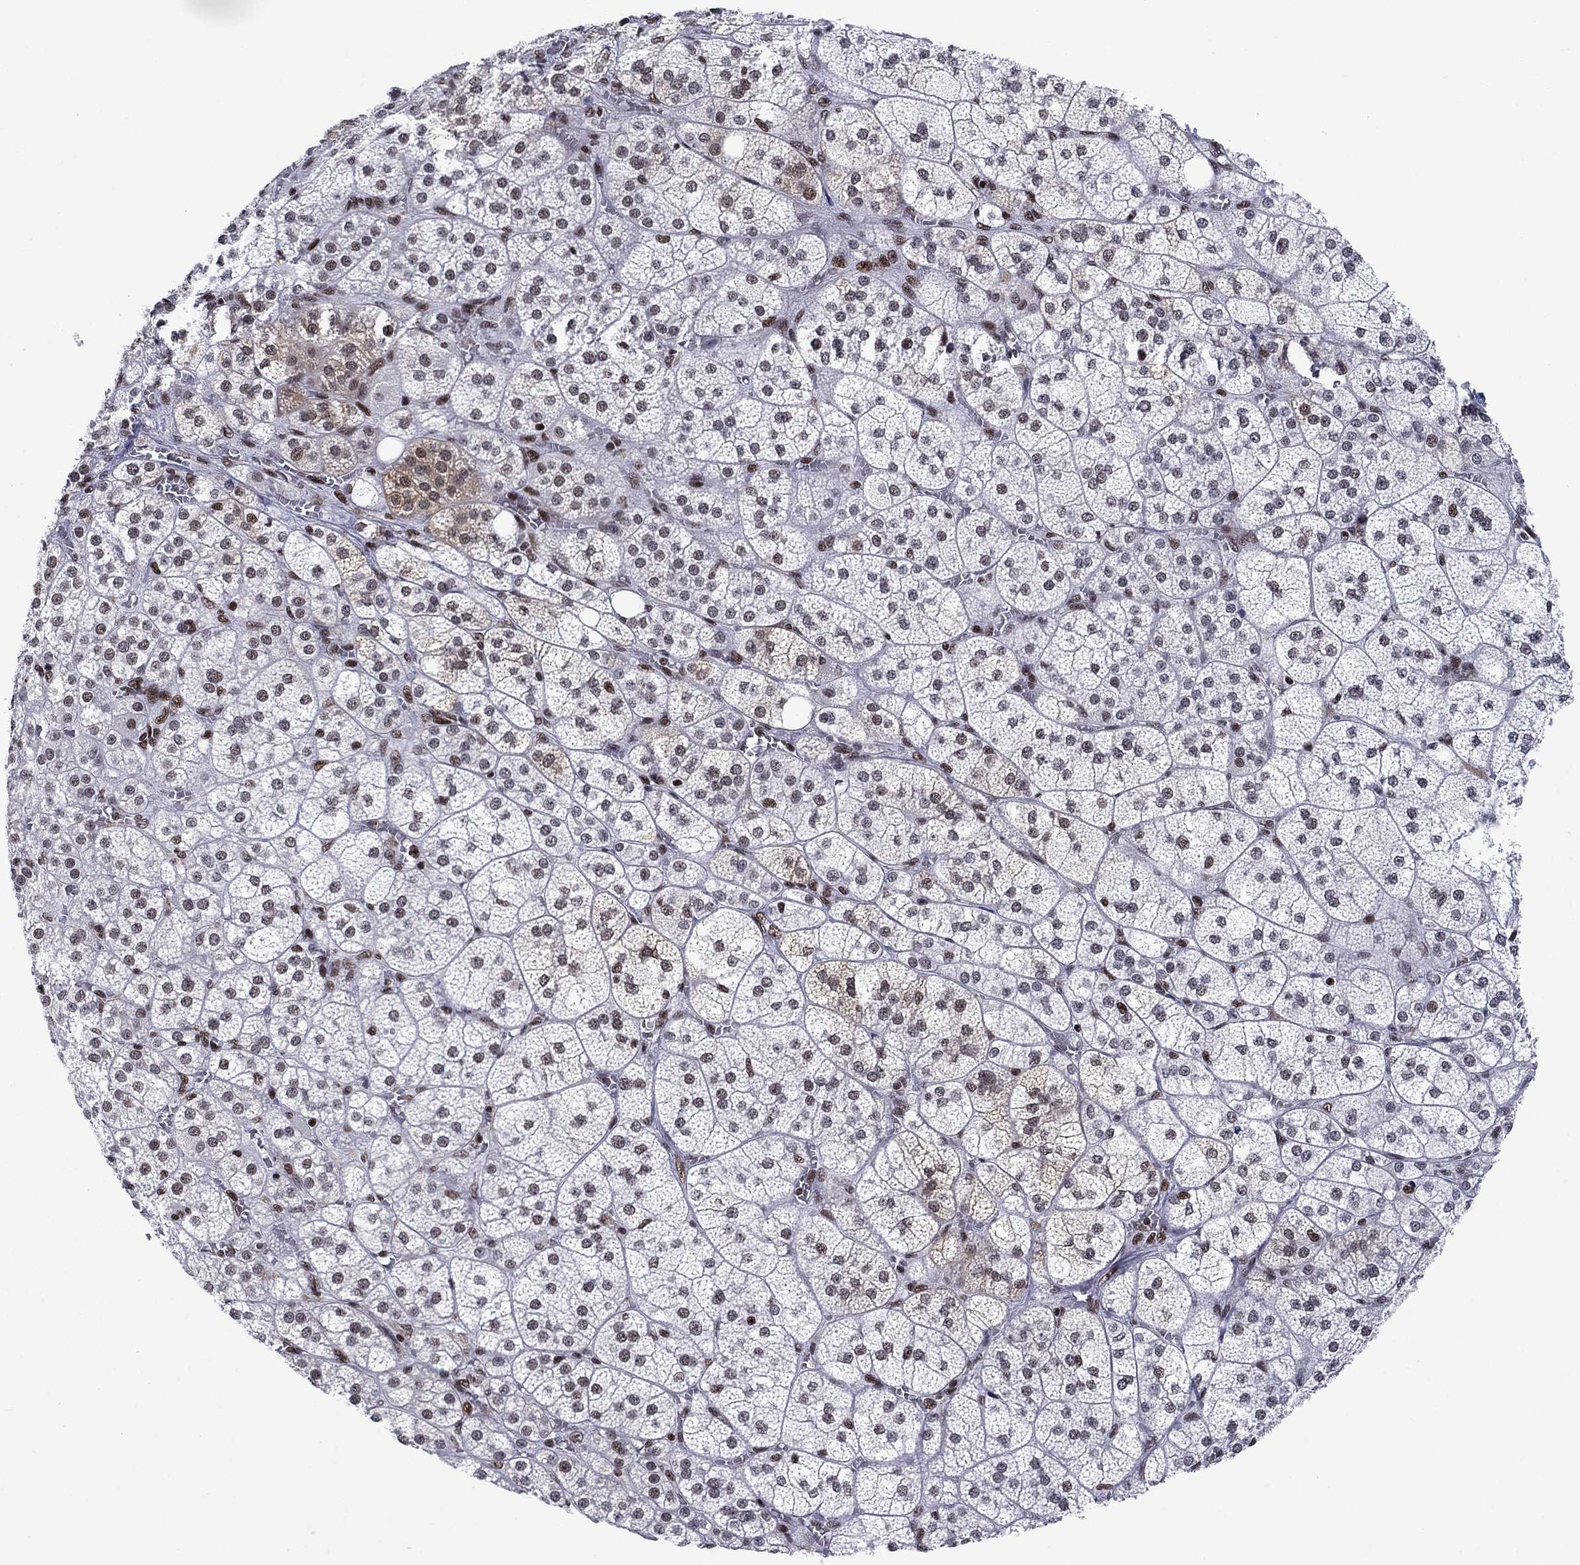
{"staining": {"intensity": "strong", "quantity": "25%-75%", "location": "nuclear"}, "tissue": "adrenal gland", "cell_type": "Glandular cells", "image_type": "normal", "snomed": [{"axis": "morphology", "description": "Normal tissue, NOS"}, {"axis": "topography", "description": "Adrenal gland"}], "caption": "This is a micrograph of immunohistochemistry (IHC) staining of normal adrenal gland, which shows strong staining in the nuclear of glandular cells.", "gene": "RPRD1B", "patient": {"sex": "female", "age": 60}}